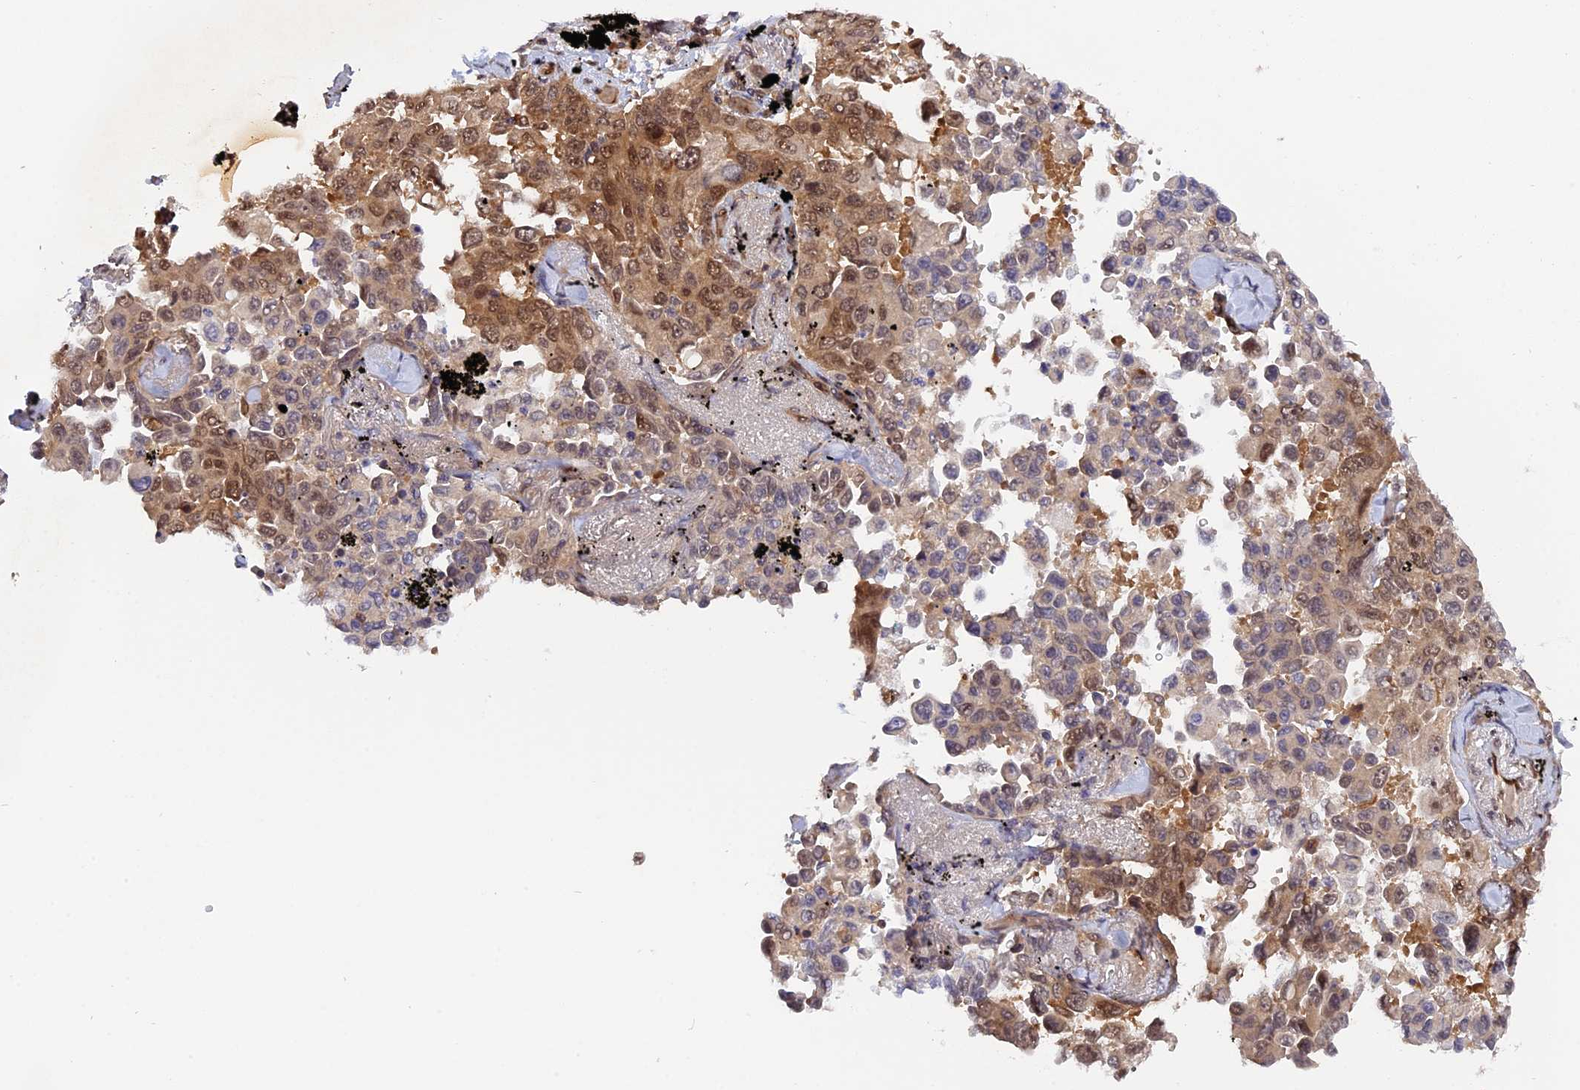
{"staining": {"intensity": "moderate", "quantity": "25%-75%", "location": "nuclear"}, "tissue": "lung cancer", "cell_type": "Tumor cells", "image_type": "cancer", "snomed": [{"axis": "morphology", "description": "Adenocarcinoma, NOS"}, {"axis": "topography", "description": "Lung"}], "caption": "This micrograph exhibits immunohistochemistry staining of lung cancer (adenocarcinoma), with medium moderate nuclear positivity in about 25%-75% of tumor cells.", "gene": "ZNF428", "patient": {"sex": "female", "age": 67}}